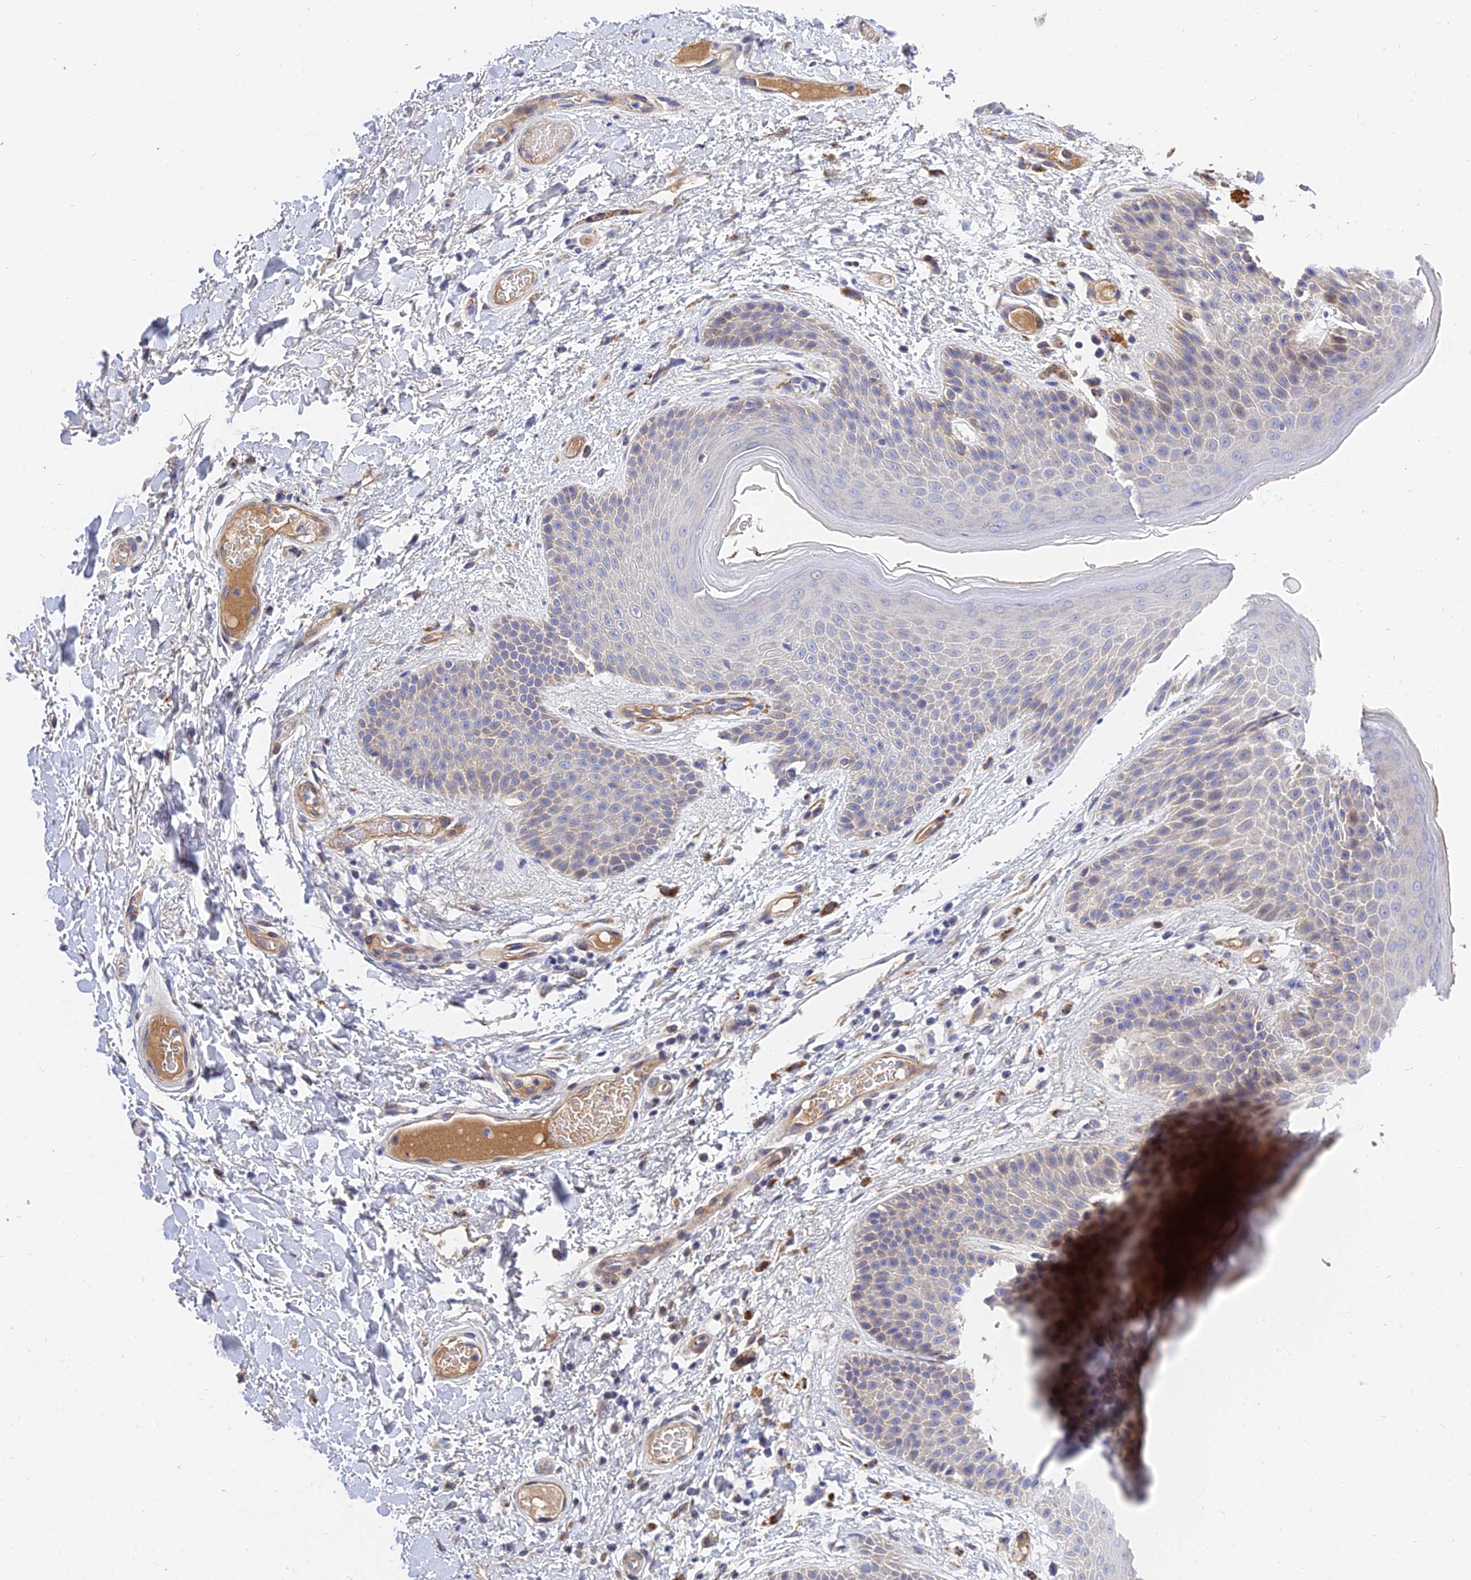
{"staining": {"intensity": "moderate", "quantity": "<25%", "location": "cytoplasmic/membranous"}, "tissue": "skin", "cell_type": "Epidermal cells", "image_type": "normal", "snomed": [{"axis": "morphology", "description": "Normal tissue, NOS"}, {"axis": "topography", "description": "Anal"}], "caption": "A high-resolution photomicrograph shows IHC staining of unremarkable skin, which demonstrates moderate cytoplasmic/membranous staining in approximately <25% of epidermal cells.", "gene": "MRPL35", "patient": {"sex": "male", "age": 74}}